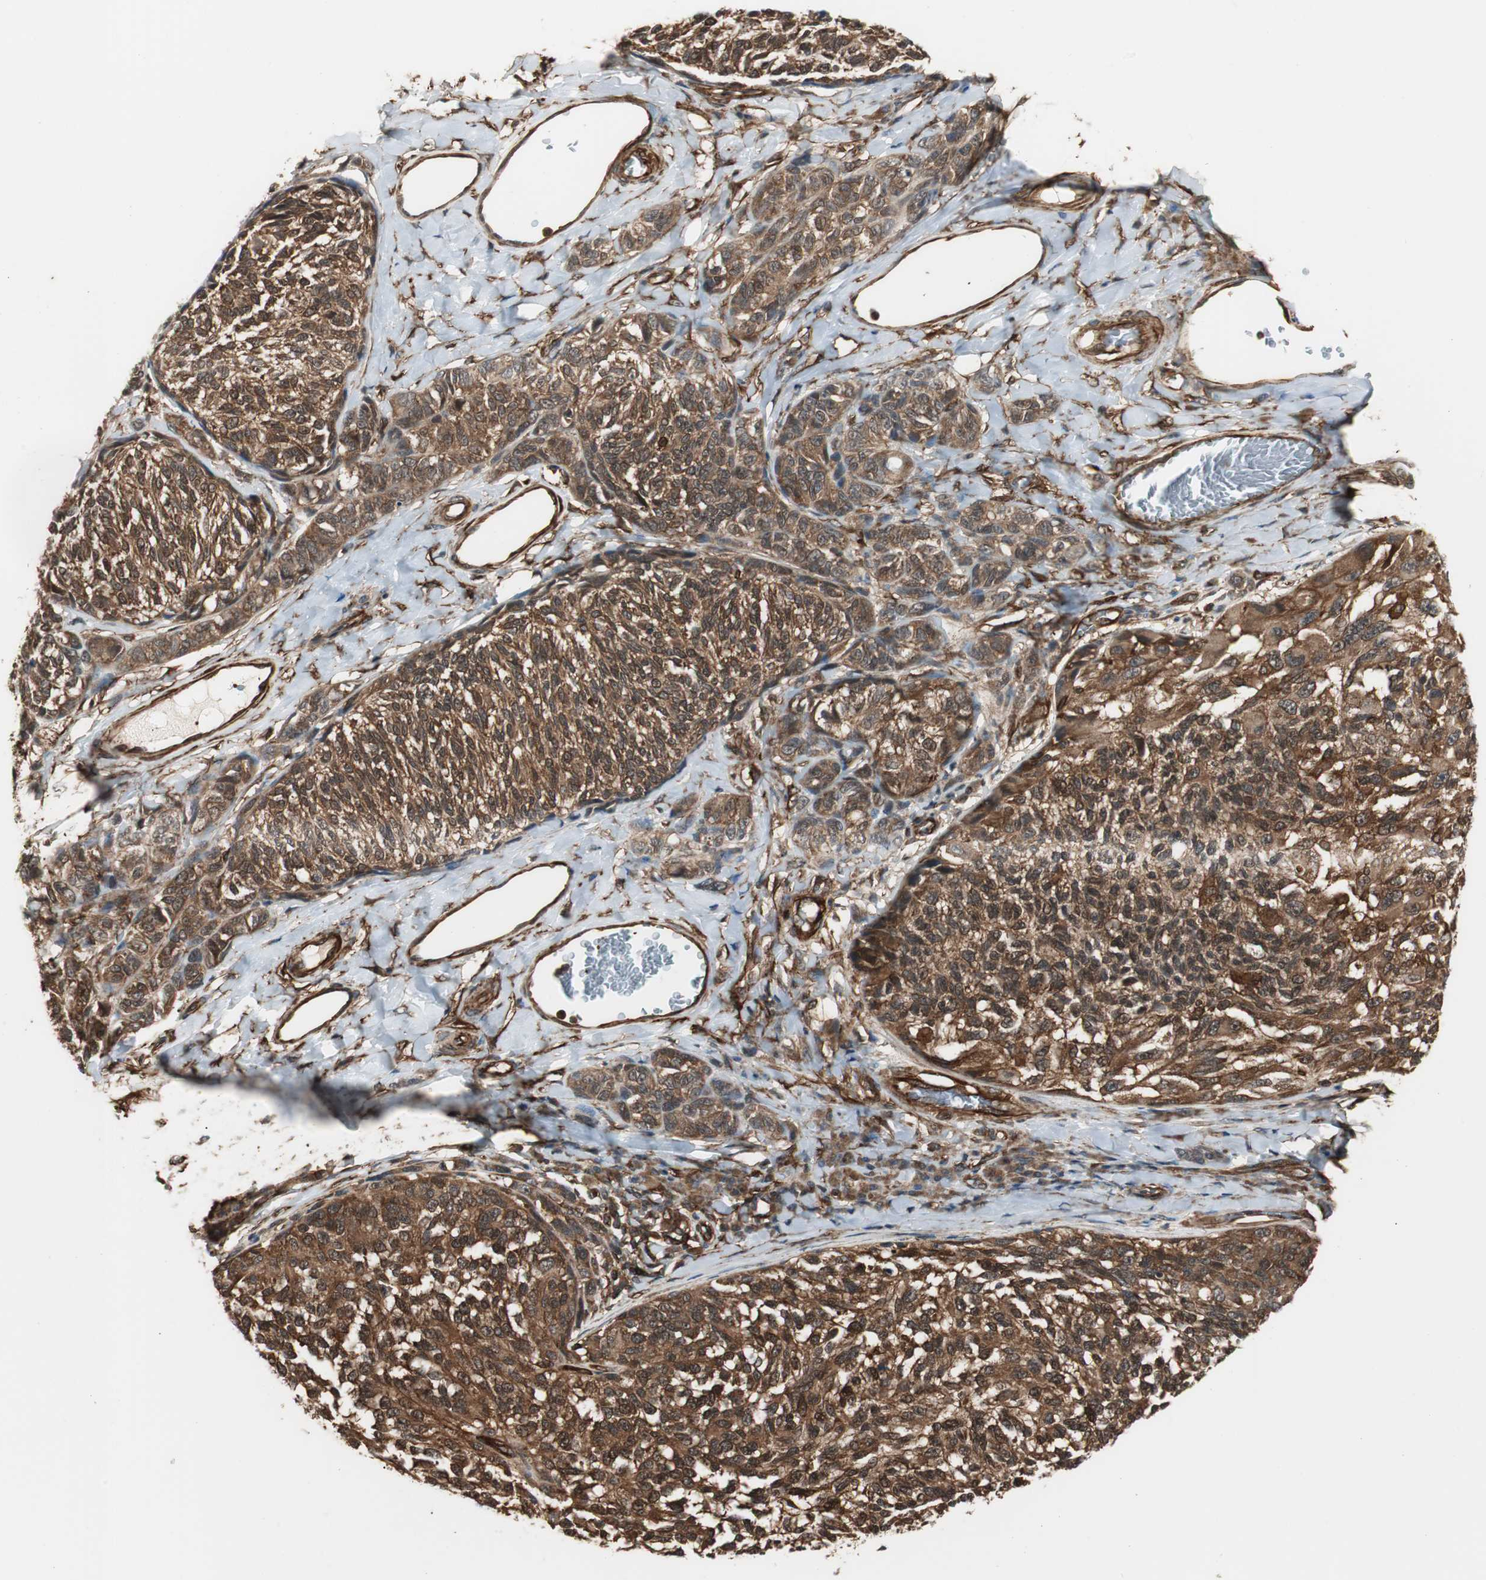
{"staining": {"intensity": "strong", "quantity": ">75%", "location": "cytoplasmic/membranous"}, "tissue": "melanoma", "cell_type": "Tumor cells", "image_type": "cancer", "snomed": [{"axis": "morphology", "description": "Malignant melanoma, NOS"}, {"axis": "topography", "description": "Skin"}], "caption": "Immunohistochemical staining of melanoma demonstrates high levels of strong cytoplasmic/membranous protein positivity in approximately >75% of tumor cells.", "gene": "PTPN11", "patient": {"sex": "female", "age": 73}}